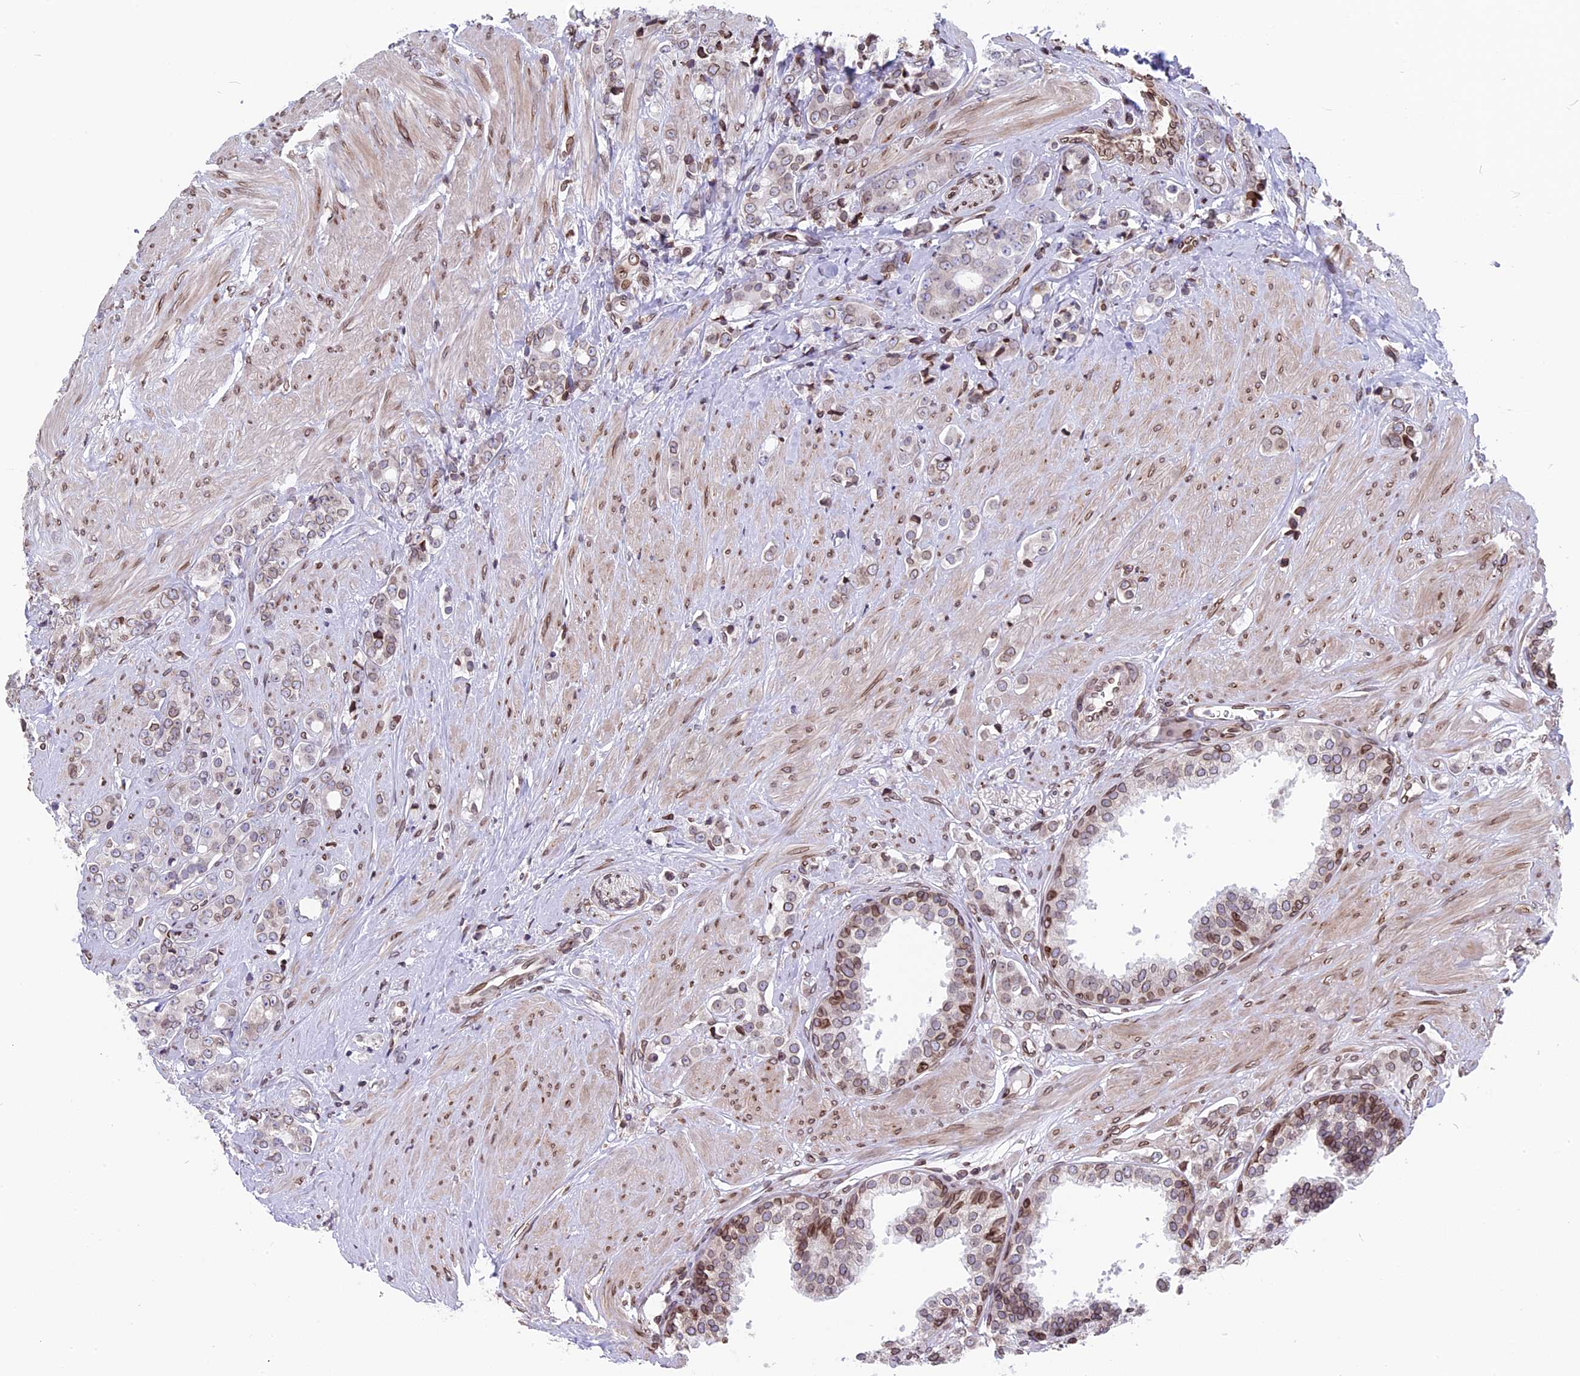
{"staining": {"intensity": "moderate", "quantity": "25%-75%", "location": "cytoplasmic/membranous,nuclear"}, "tissue": "prostate cancer", "cell_type": "Tumor cells", "image_type": "cancer", "snomed": [{"axis": "morphology", "description": "Adenocarcinoma, High grade"}, {"axis": "topography", "description": "Prostate"}], "caption": "Immunohistochemical staining of human prostate cancer shows medium levels of moderate cytoplasmic/membranous and nuclear protein staining in about 25%-75% of tumor cells.", "gene": "PTCHD4", "patient": {"sex": "male", "age": 62}}